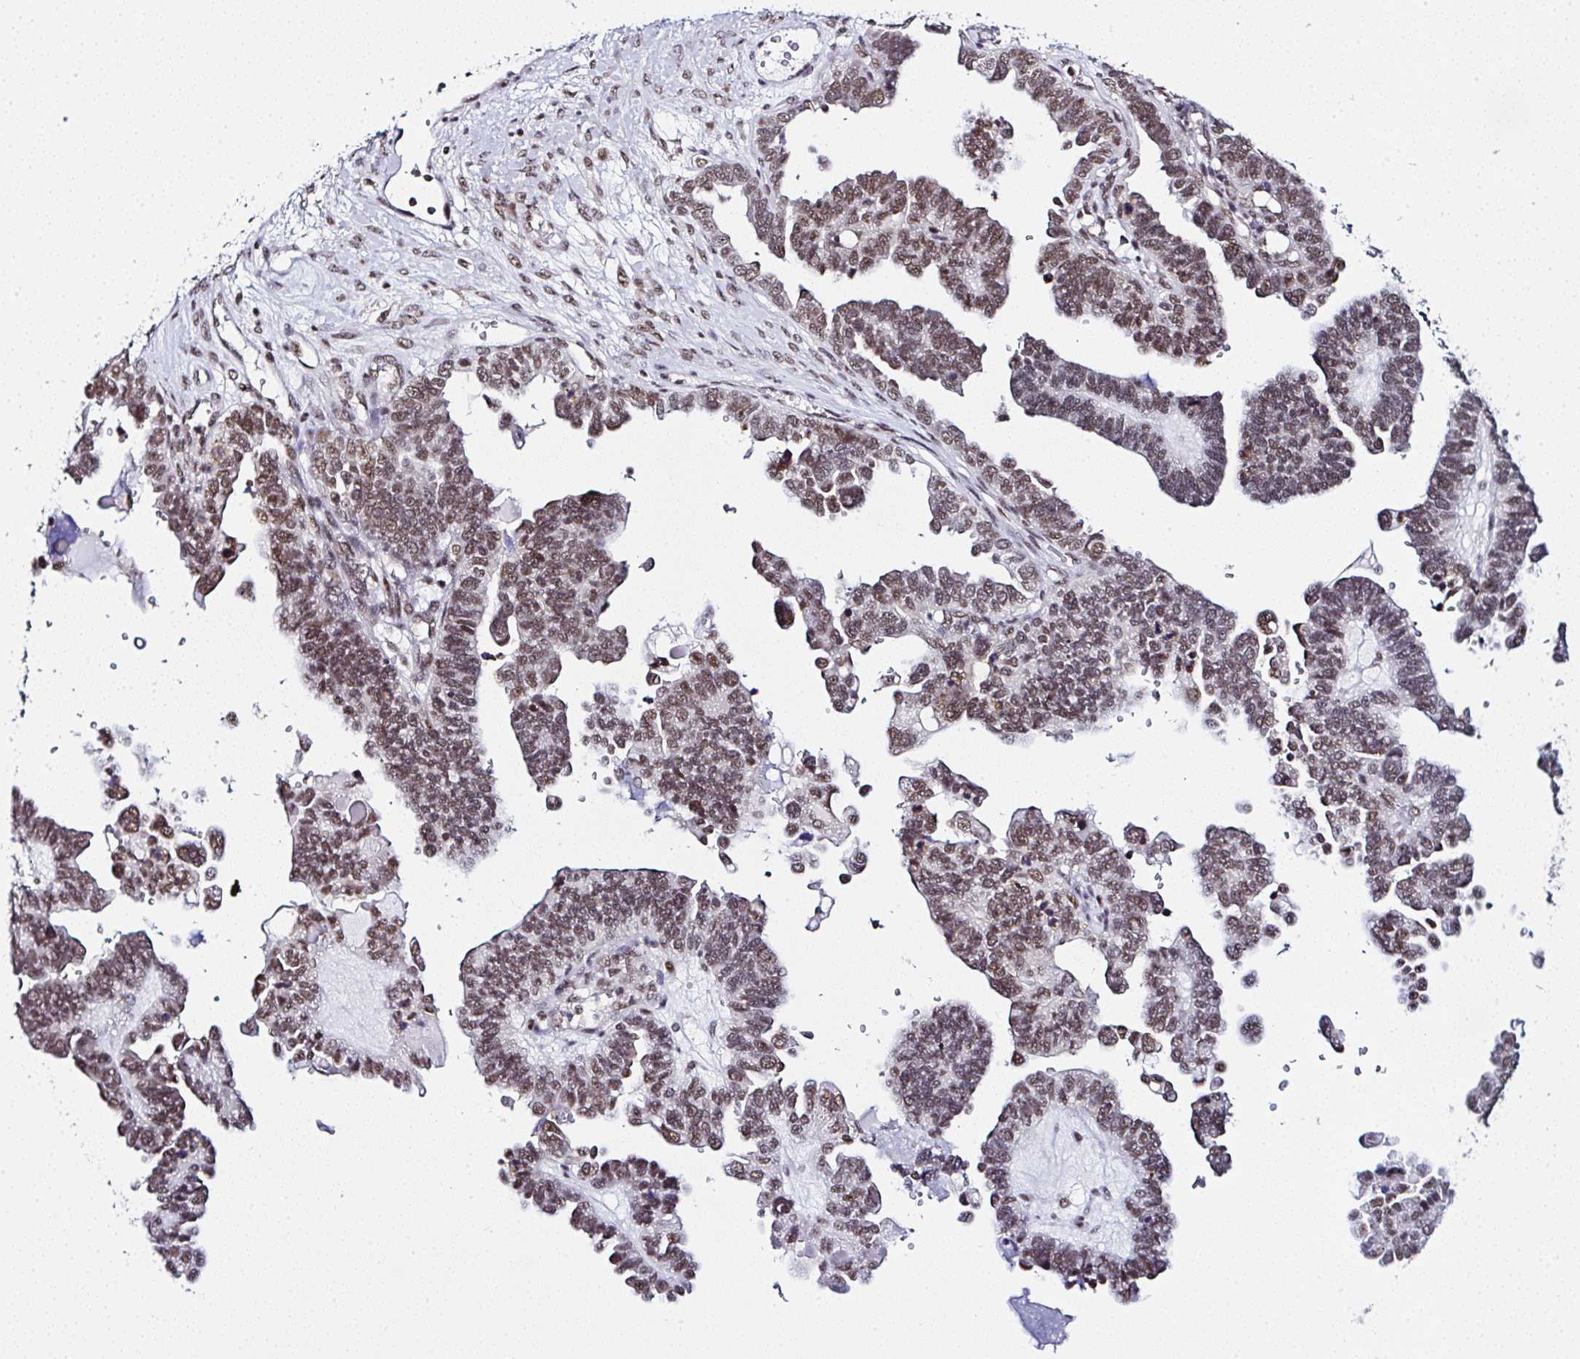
{"staining": {"intensity": "moderate", "quantity": ">75%", "location": "nuclear"}, "tissue": "ovarian cancer", "cell_type": "Tumor cells", "image_type": "cancer", "snomed": [{"axis": "morphology", "description": "Cystadenocarcinoma, serous, NOS"}, {"axis": "topography", "description": "Ovary"}], "caption": "Ovarian cancer (serous cystadenocarcinoma) stained with IHC exhibits moderate nuclear positivity in approximately >75% of tumor cells. (Brightfield microscopy of DAB IHC at high magnification).", "gene": "PTPN2", "patient": {"sex": "female", "age": 51}}